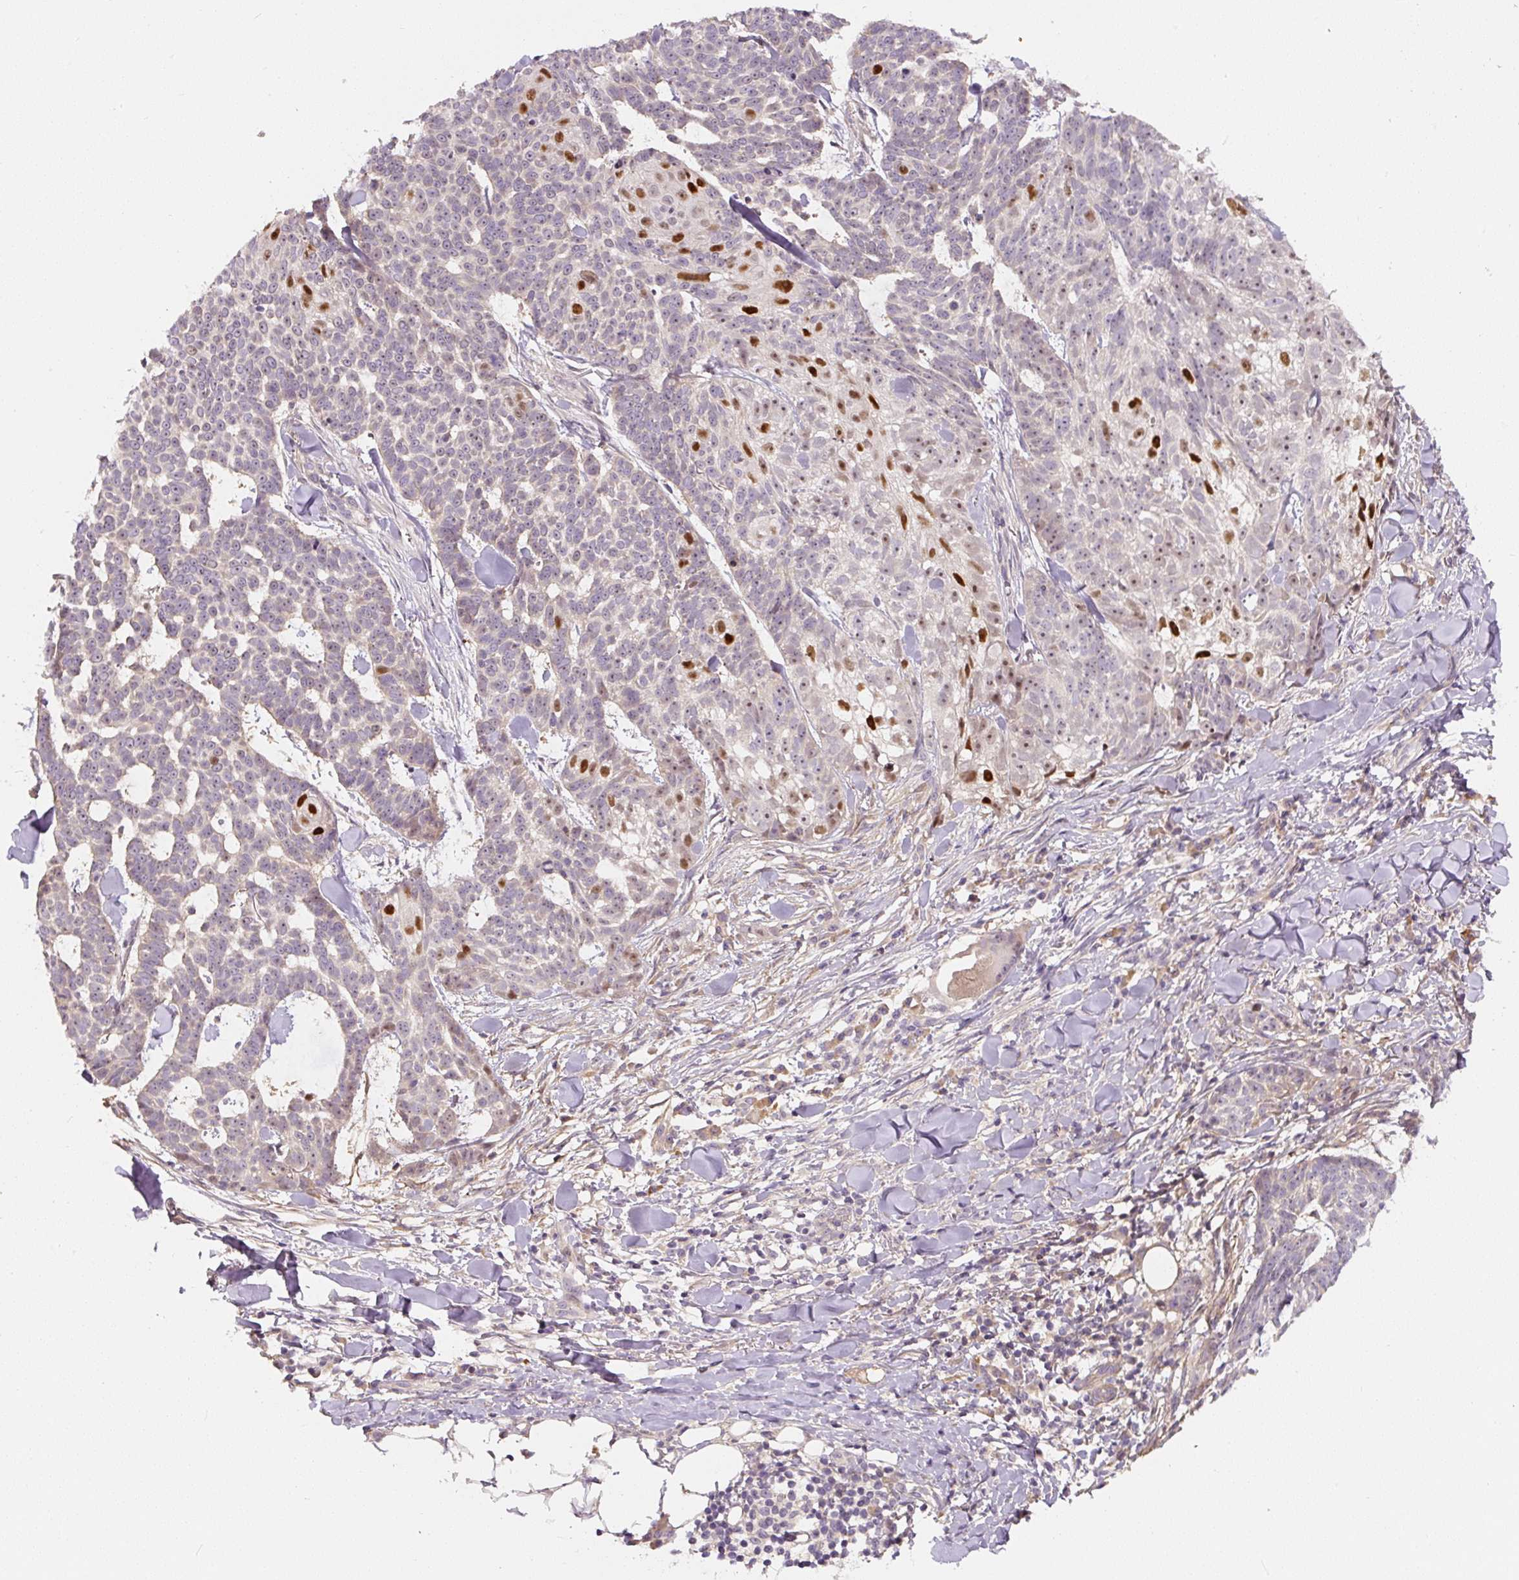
{"staining": {"intensity": "strong", "quantity": "<25%", "location": "nuclear"}, "tissue": "skin cancer", "cell_type": "Tumor cells", "image_type": "cancer", "snomed": [{"axis": "morphology", "description": "Basal cell carcinoma"}, {"axis": "topography", "description": "Skin"}], "caption": "The histopathology image demonstrates a brown stain indicating the presence of a protein in the nuclear of tumor cells in skin basal cell carcinoma.", "gene": "PWWP3B", "patient": {"sex": "female", "age": 93}}